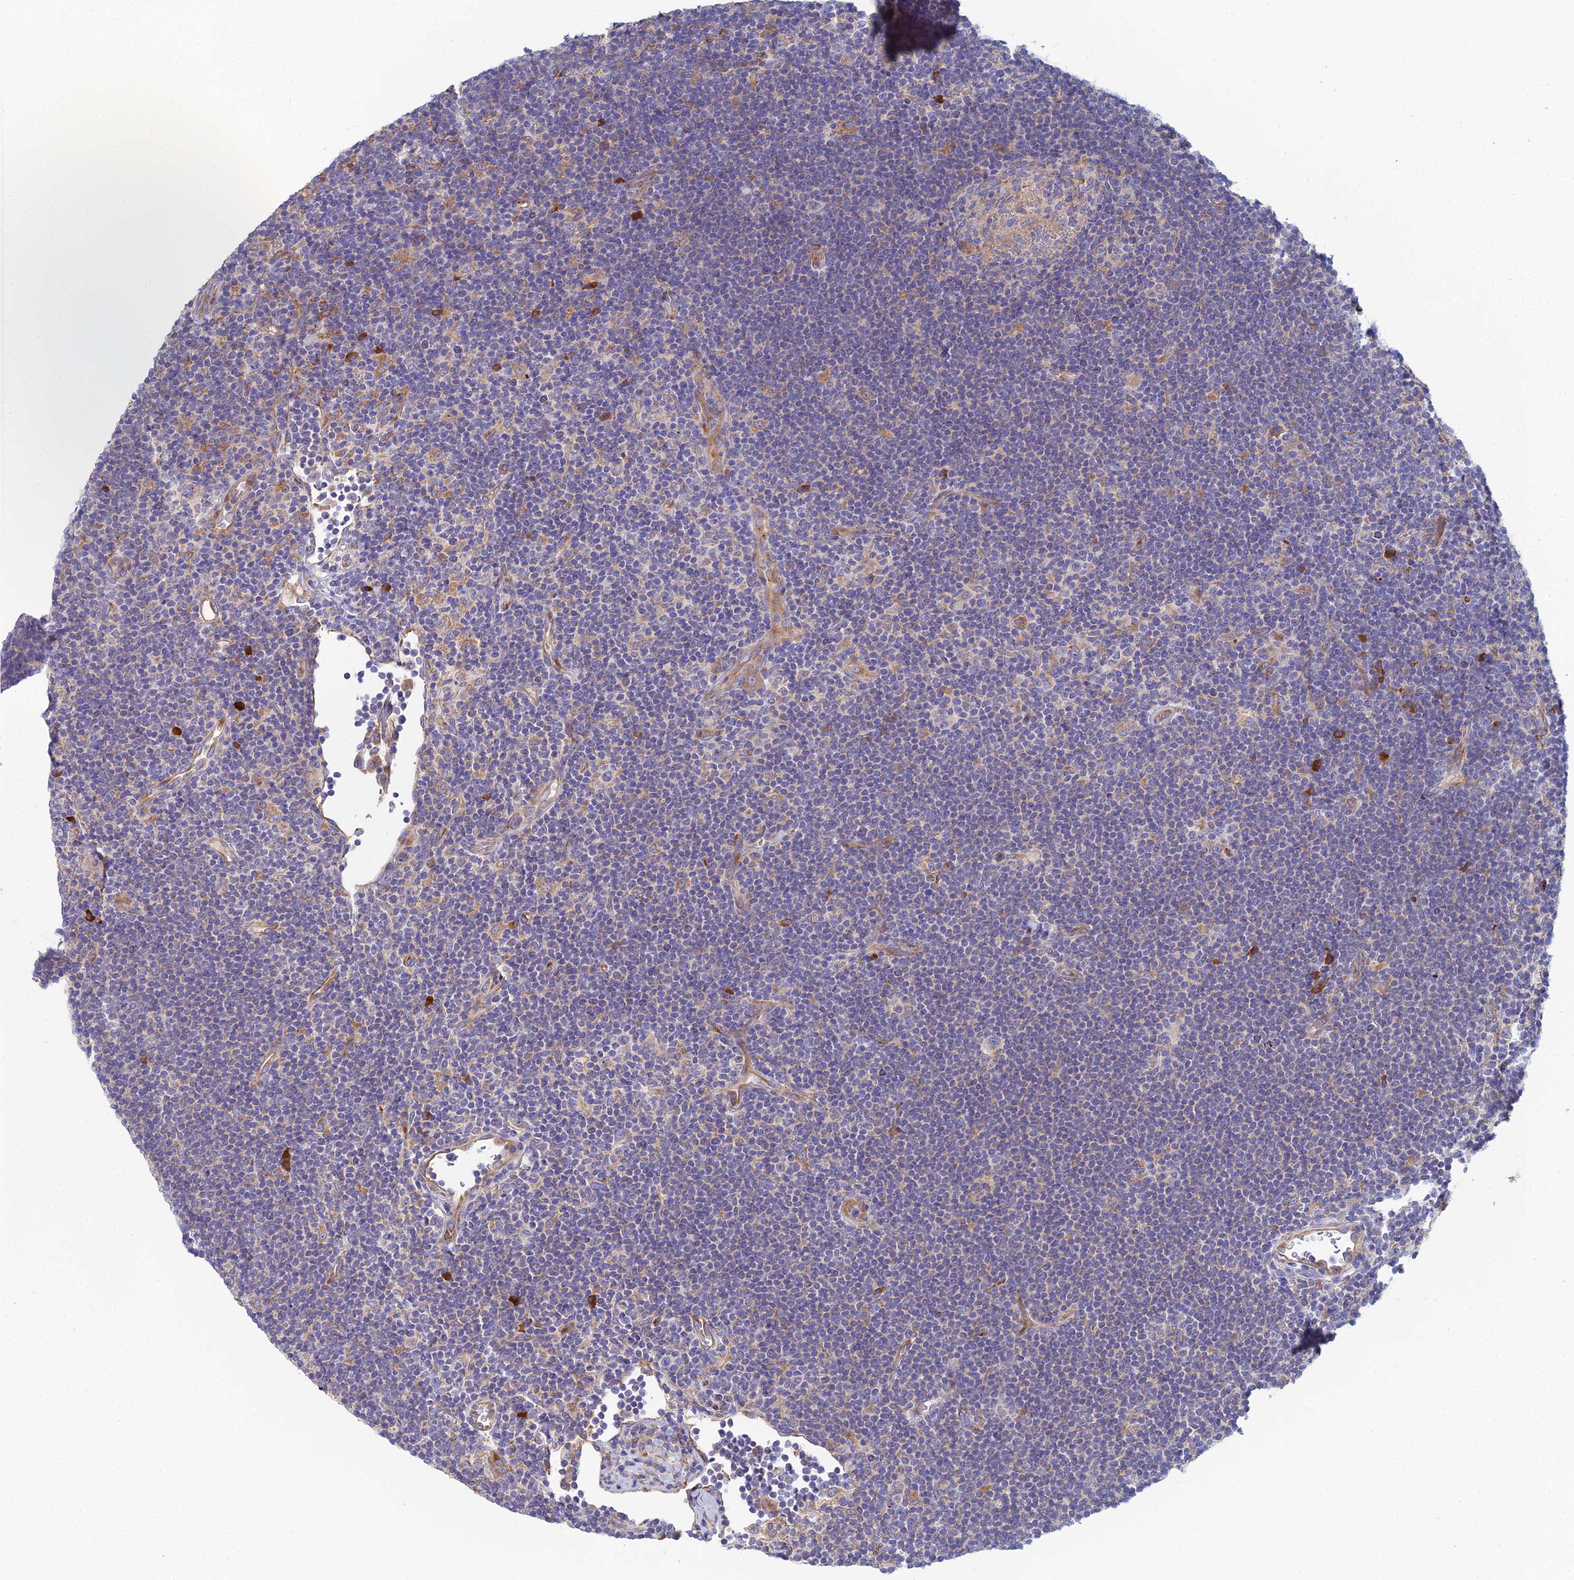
{"staining": {"intensity": "weak", "quantity": "<25%", "location": "cytoplasmic/membranous"}, "tissue": "lymphoma", "cell_type": "Tumor cells", "image_type": "cancer", "snomed": [{"axis": "morphology", "description": "Hodgkin's disease, NOS"}, {"axis": "topography", "description": "Lymph node"}], "caption": "Tumor cells are negative for brown protein staining in Hodgkin's disease.", "gene": "CLCN3", "patient": {"sex": "female", "age": 57}}